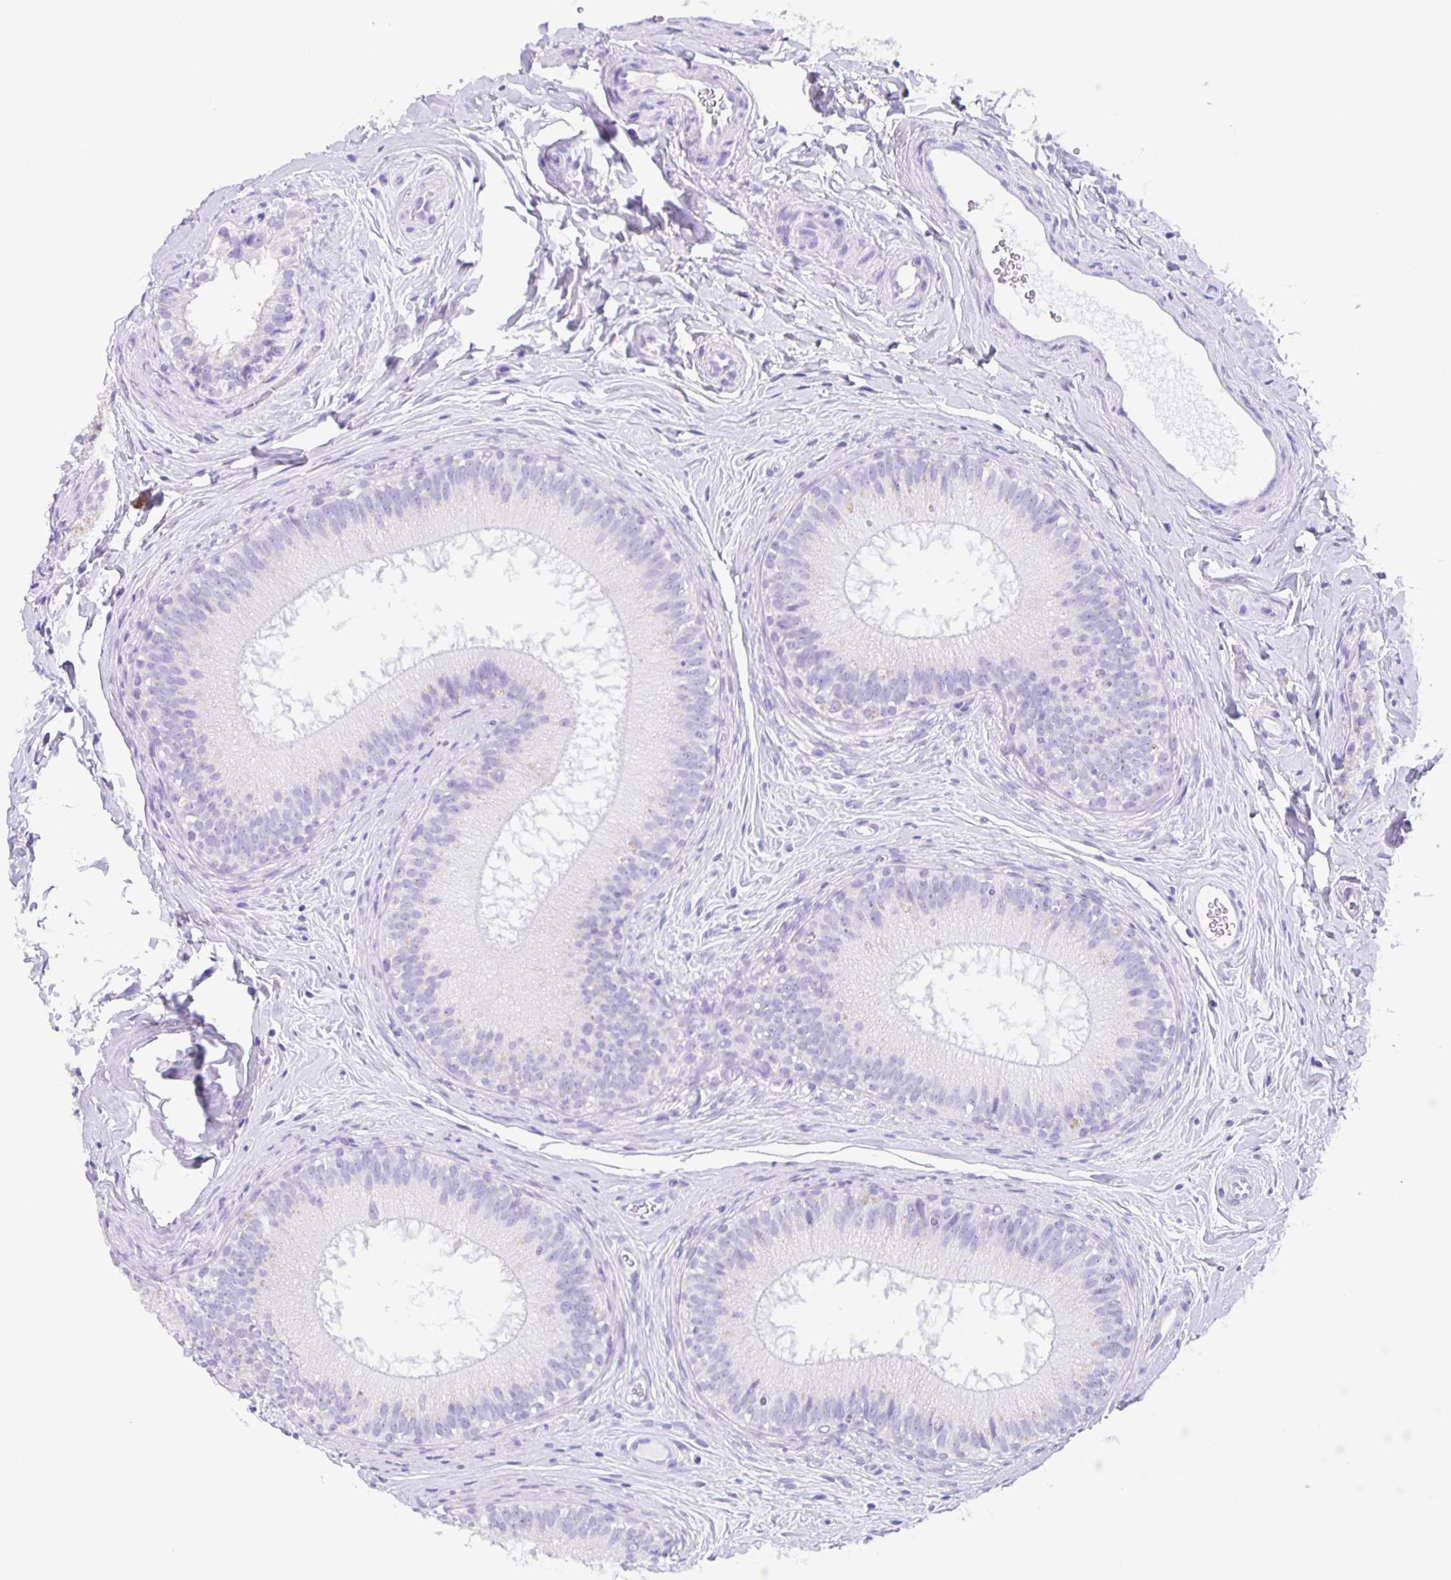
{"staining": {"intensity": "negative", "quantity": "none", "location": "none"}, "tissue": "epididymis", "cell_type": "Glandular cells", "image_type": "normal", "snomed": [{"axis": "morphology", "description": "Normal tissue, NOS"}, {"axis": "topography", "description": "Epididymis"}], "caption": "IHC photomicrograph of unremarkable epididymis stained for a protein (brown), which displays no positivity in glandular cells. Nuclei are stained in blue.", "gene": "GUCA2A", "patient": {"sex": "male", "age": 44}}